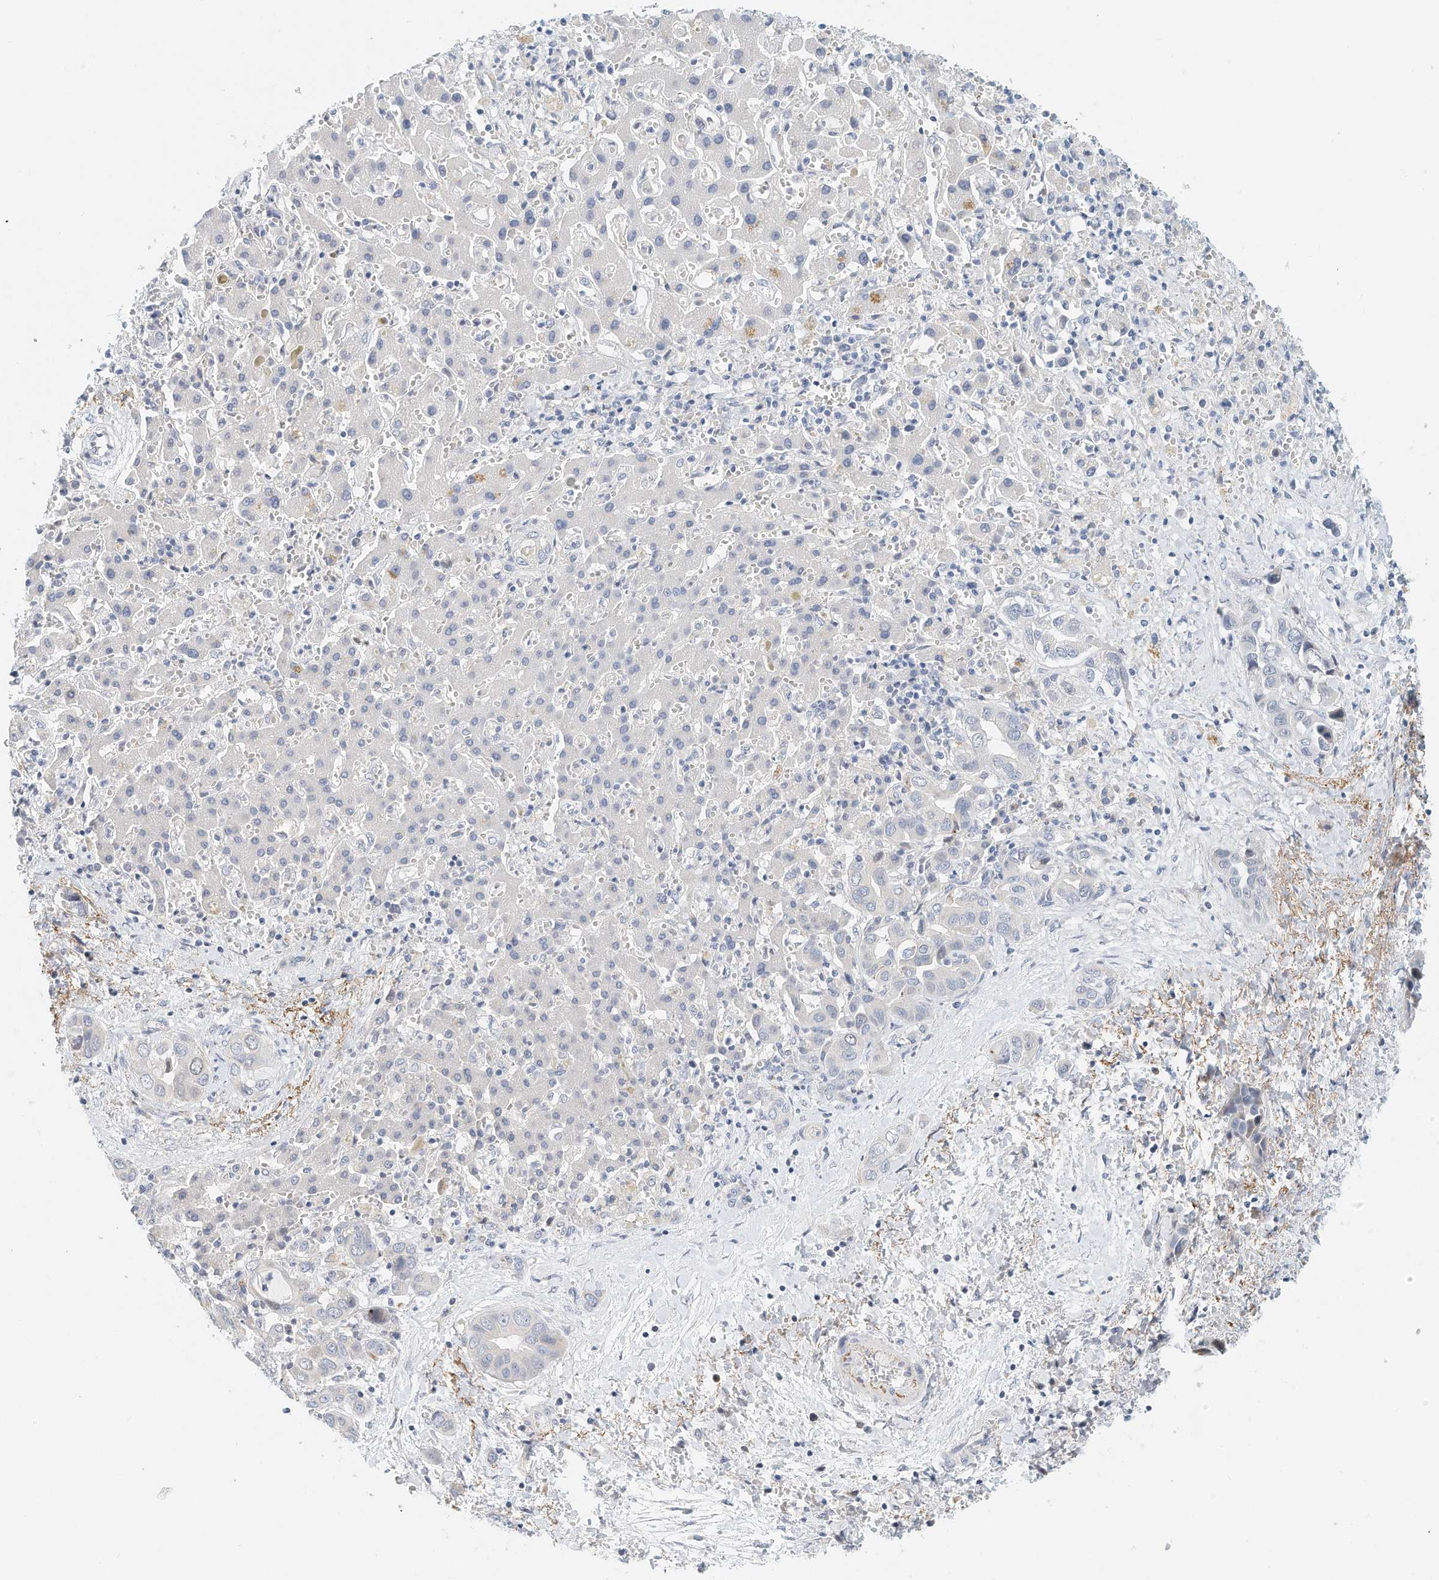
{"staining": {"intensity": "negative", "quantity": "none", "location": "none"}, "tissue": "liver cancer", "cell_type": "Tumor cells", "image_type": "cancer", "snomed": [{"axis": "morphology", "description": "Cholangiocarcinoma"}, {"axis": "topography", "description": "Liver"}], "caption": "Image shows no significant protein staining in tumor cells of cholangiocarcinoma (liver). (Stains: DAB (3,3'-diaminobenzidine) IHC with hematoxylin counter stain, Microscopy: brightfield microscopy at high magnification).", "gene": "ARHGAP28", "patient": {"sex": "female", "age": 52}}